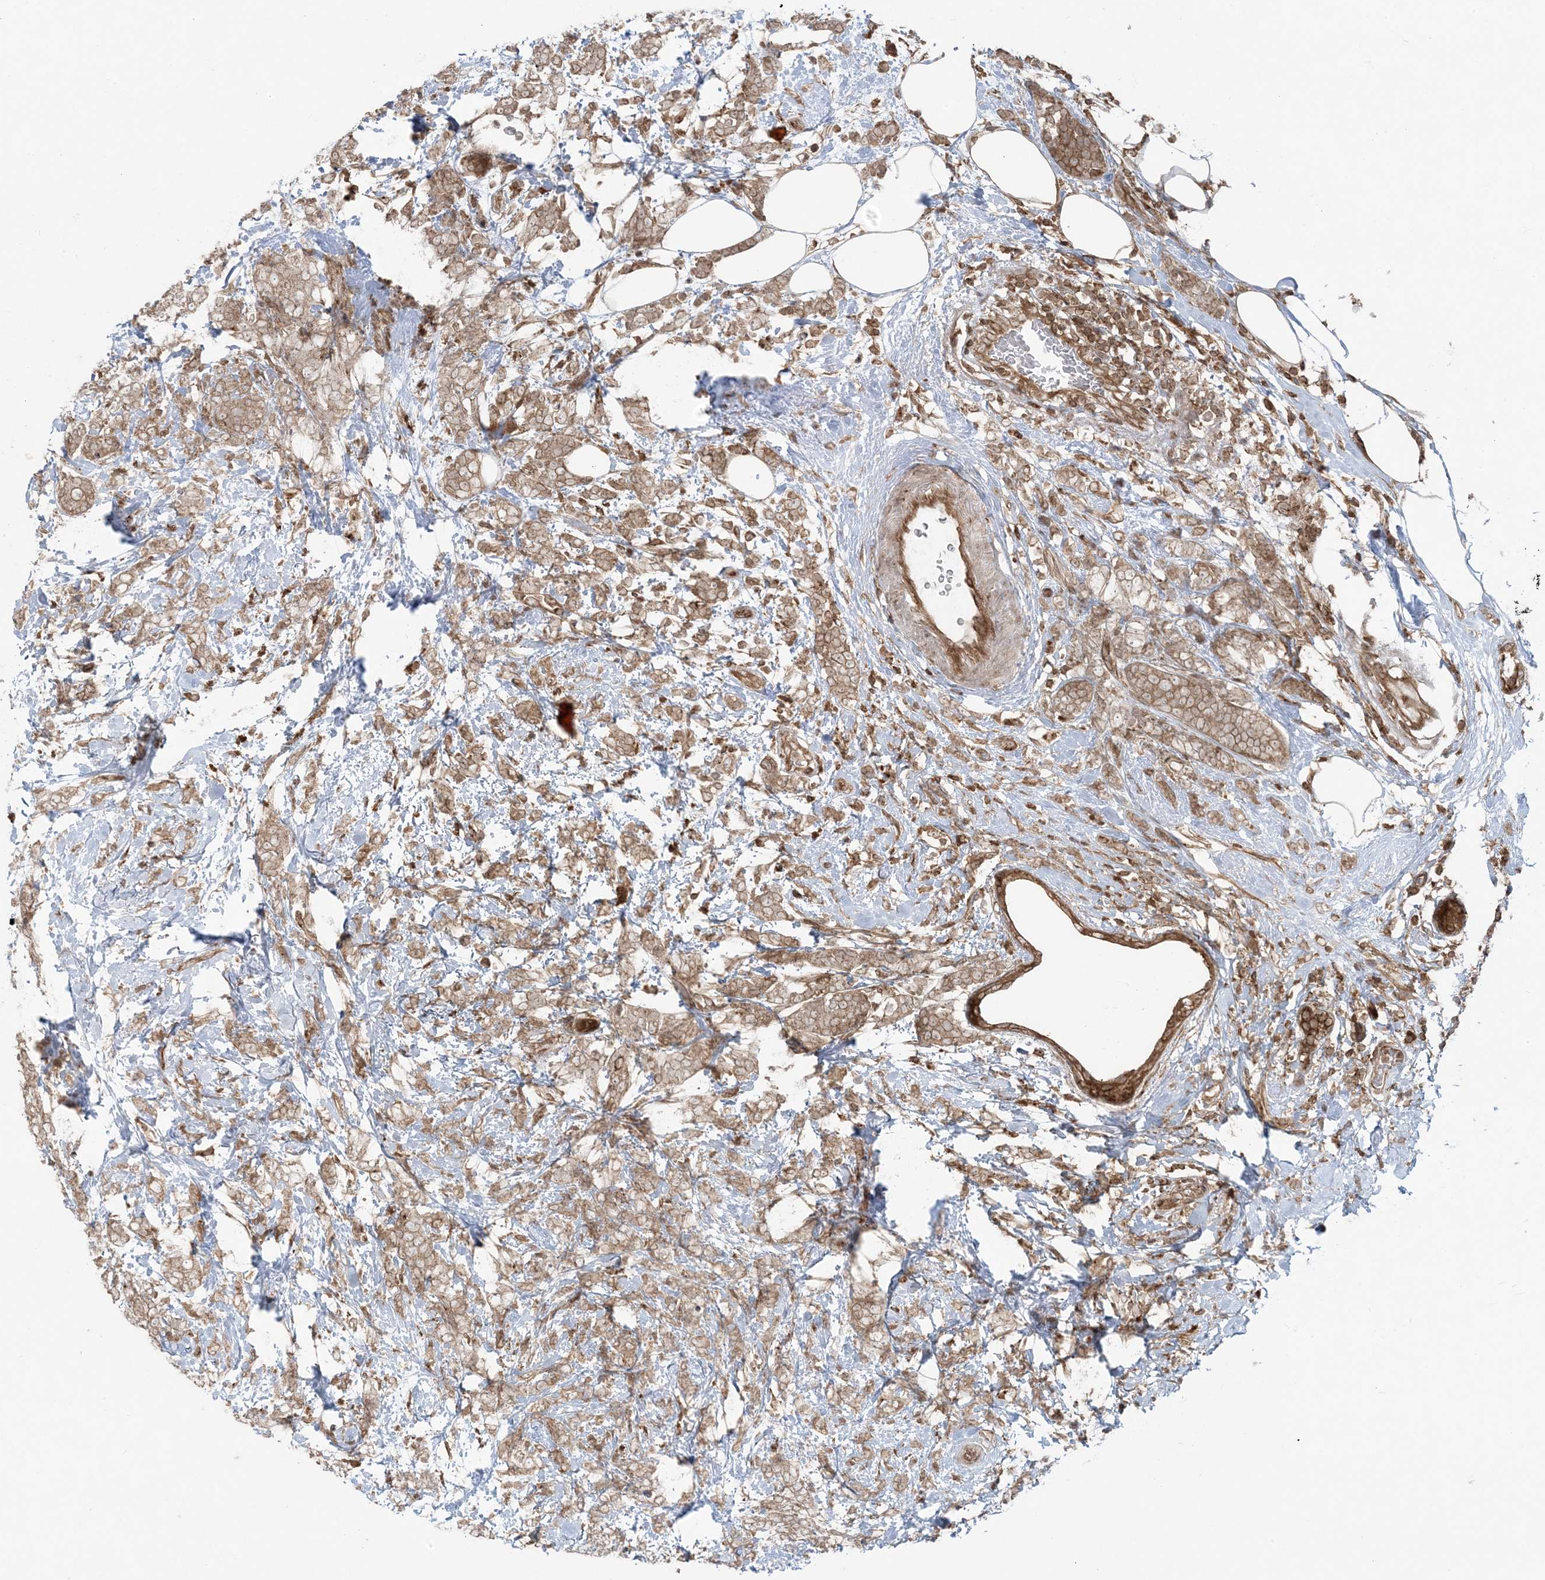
{"staining": {"intensity": "moderate", "quantity": ">75%", "location": "cytoplasmic/membranous"}, "tissue": "breast cancer", "cell_type": "Tumor cells", "image_type": "cancer", "snomed": [{"axis": "morphology", "description": "Lobular carcinoma"}, {"axis": "topography", "description": "Breast"}], "caption": "Immunohistochemistry (IHC) image of human lobular carcinoma (breast) stained for a protein (brown), which reveals medium levels of moderate cytoplasmic/membranous expression in approximately >75% of tumor cells.", "gene": "DDX19B", "patient": {"sex": "female", "age": 58}}